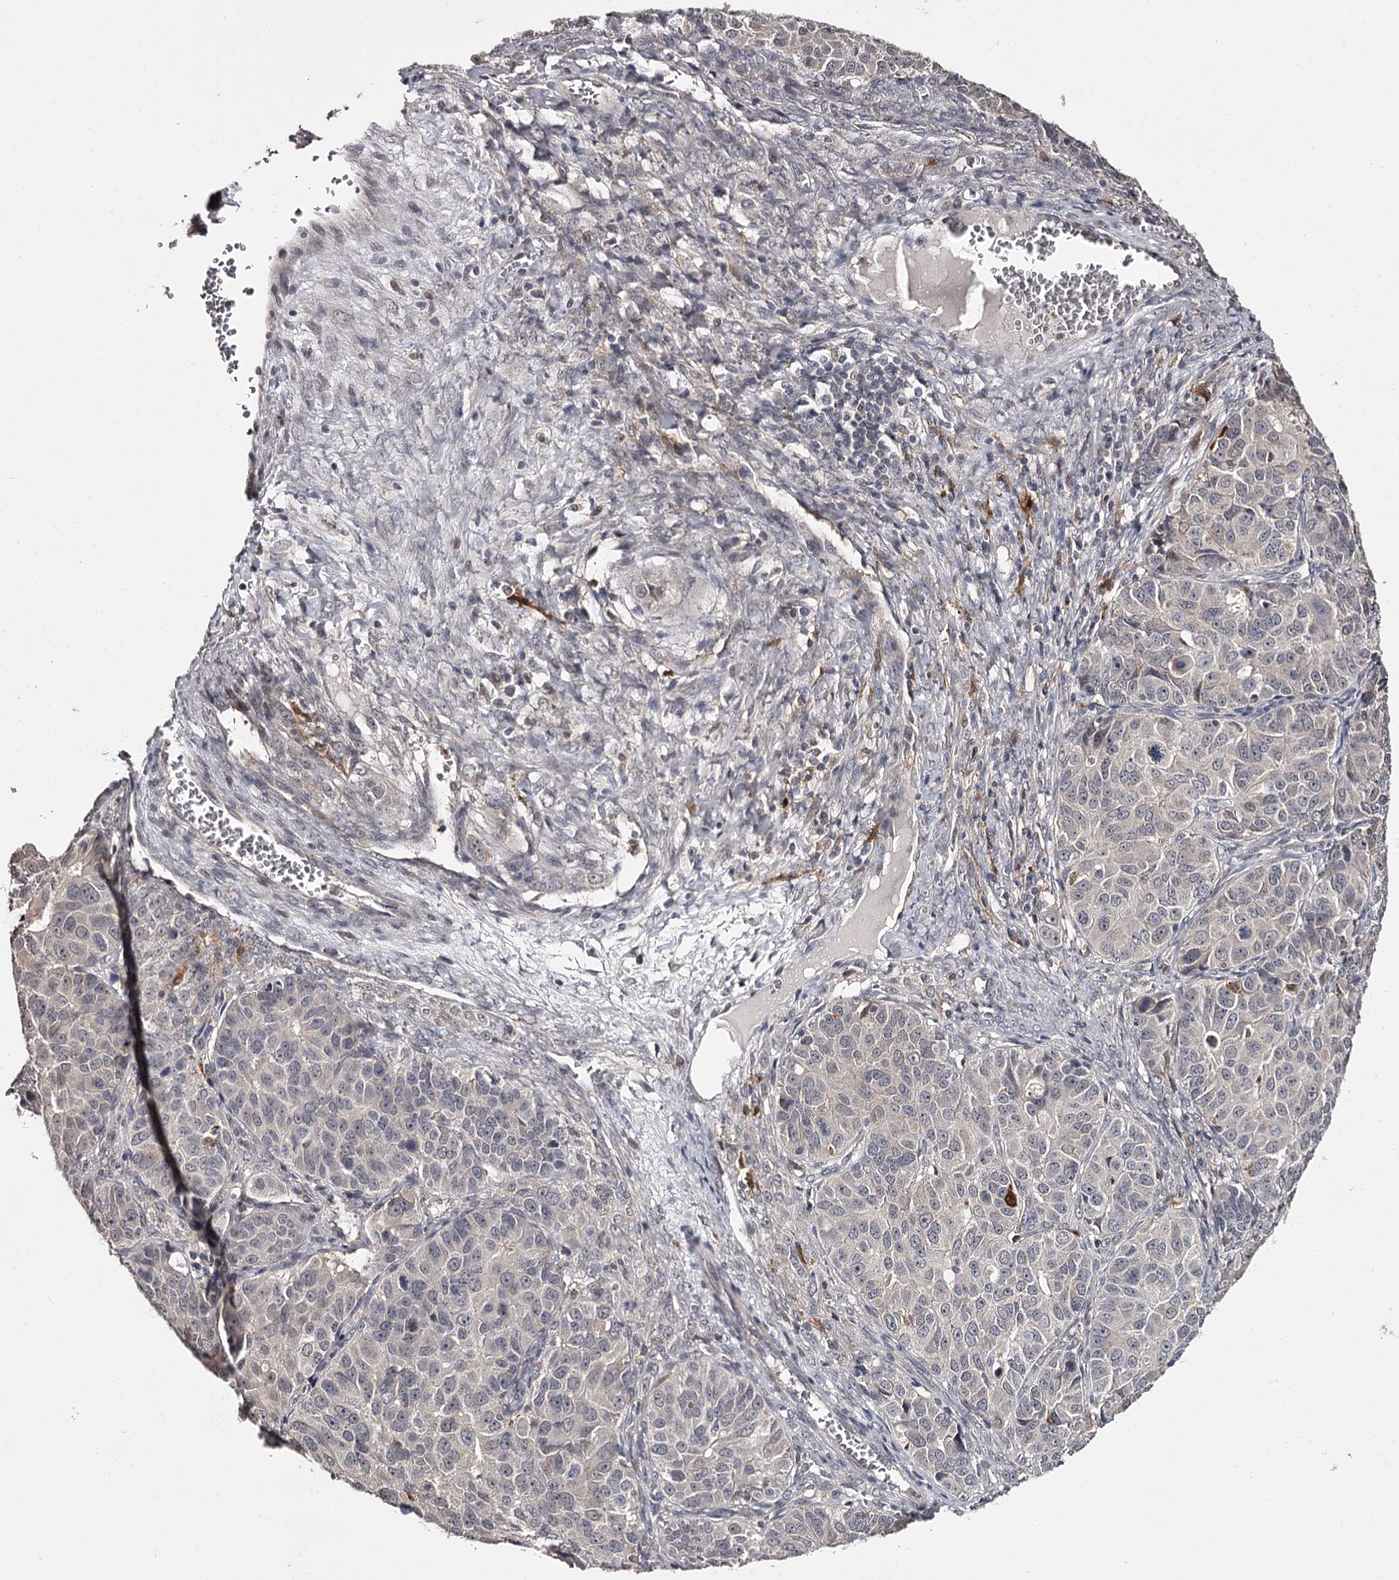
{"staining": {"intensity": "negative", "quantity": "none", "location": "none"}, "tissue": "ovarian cancer", "cell_type": "Tumor cells", "image_type": "cancer", "snomed": [{"axis": "morphology", "description": "Carcinoma, endometroid"}, {"axis": "topography", "description": "Ovary"}], "caption": "IHC image of endometroid carcinoma (ovarian) stained for a protein (brown), which shows no staining in tumor cells.", "gene": "SLC32A1", "patient": {"sex": "female", "age": 51}}